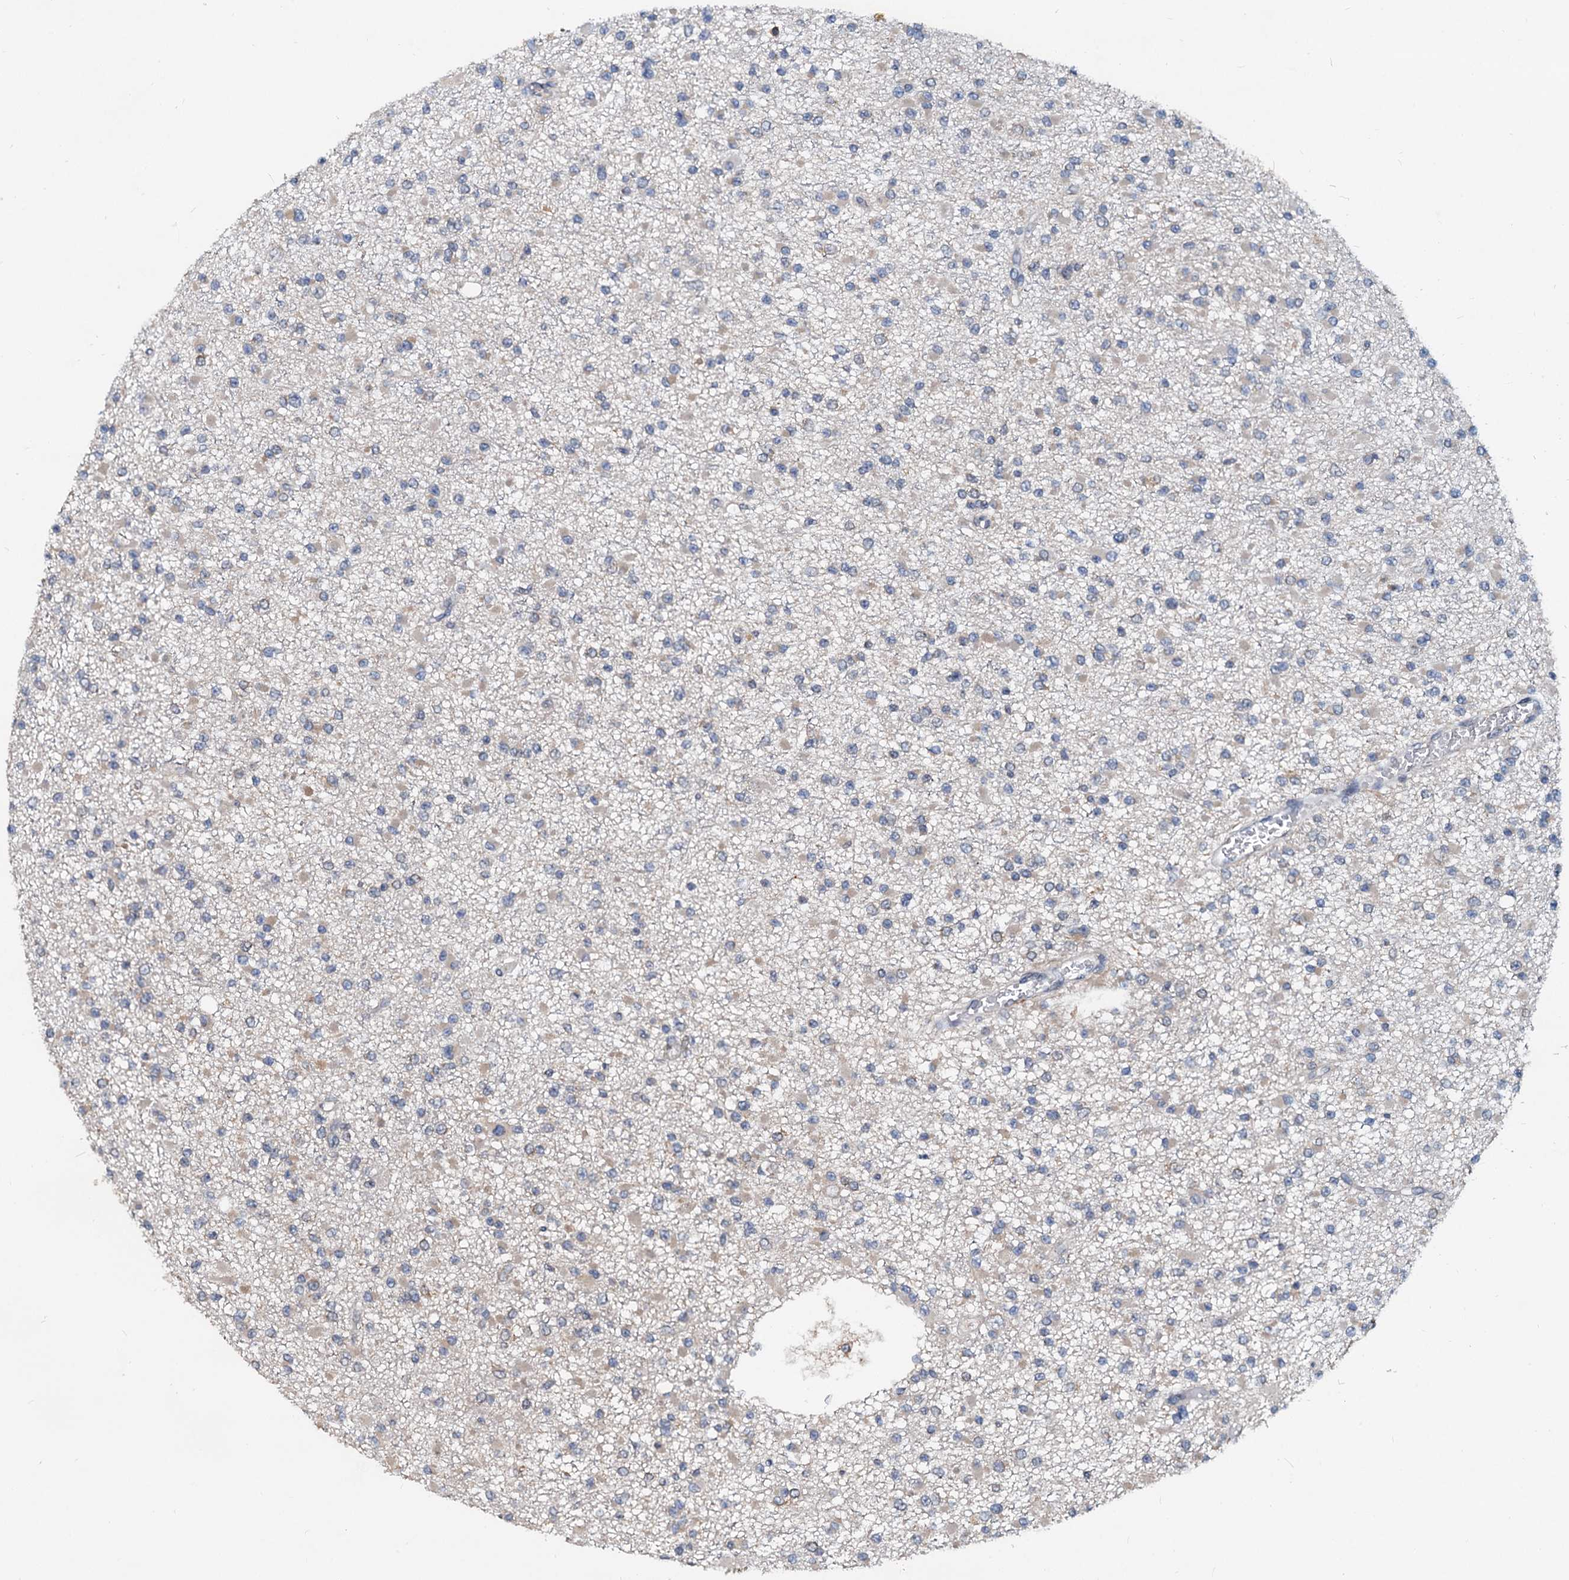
{"staining": {"intensity": "negative", "quantity": "none", "location": "none"}, "tissue": "glioma", "cell_type": "Tumor cells", "image_type": "cancer", "snomed": [{"axis": "morphology", "description": "Glioma, malignant, Low grade"}, {"axis": "topography", "description": "Brain"}], "caption": "Micrograph shows no significant protein positivity in tumor cells of low-grade glioma (malignant). Nuclei are stained in blue.", "gene": "PTGES3", "patient": {"sex": "female", "age": 22}}